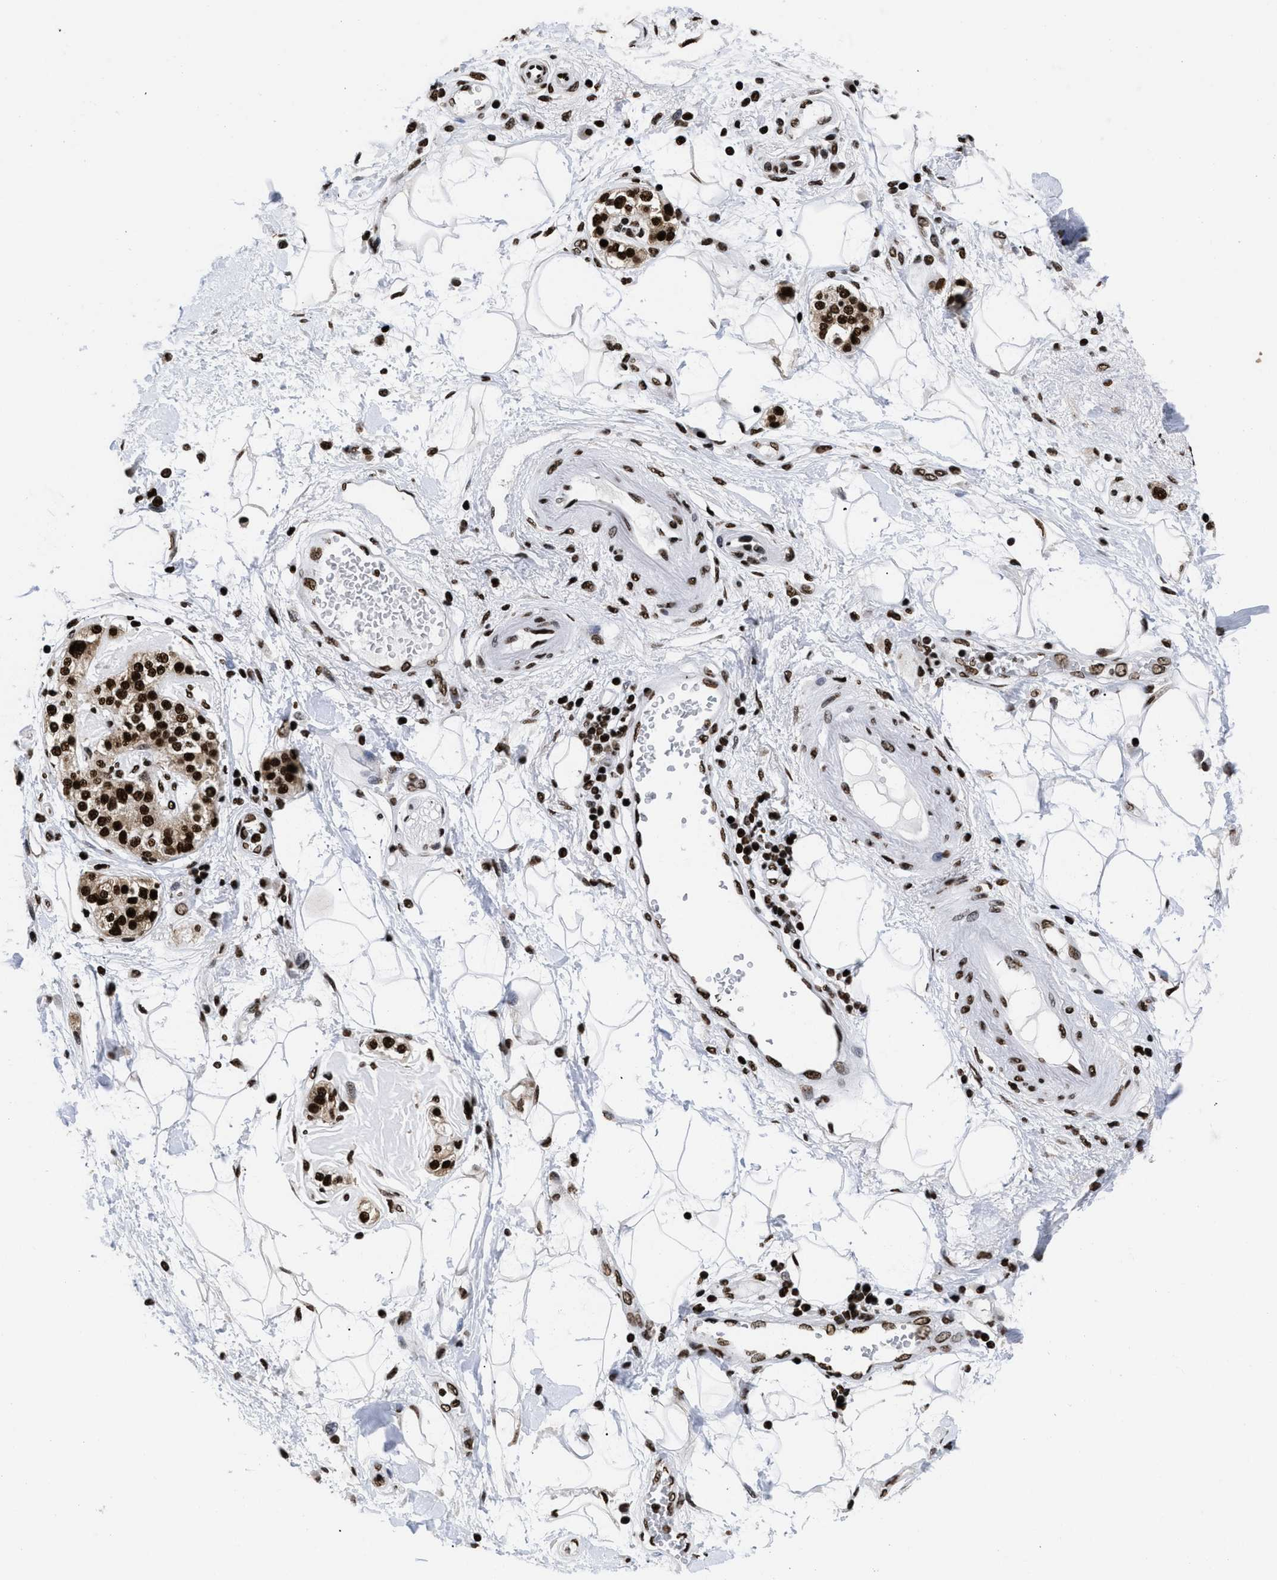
{"staining": {"intensity": "strong", "quantity": ">75%", "location": "nuclear"}, "tissue": "adipose tissue", "cell_type": "Adipocytes", "image_type": "normal", "snomed": [{"axis": "morphology", "description": "Normal tissue, NOS"}, {"axis": "morphology", "description": "Adenocarcinoma, NOS"}, {"axis": "topography", "description": "Duodenum"}, {"axis": "topography", "description": "Peripheral nerve tissue"}], "caption": "Adipose tissue stained for a protein (brown) displays strong nuclear positive expression in about >75% of adipocytes.", "gene": "CALHM3", "patient": {"sex": "female", "age": 60}}